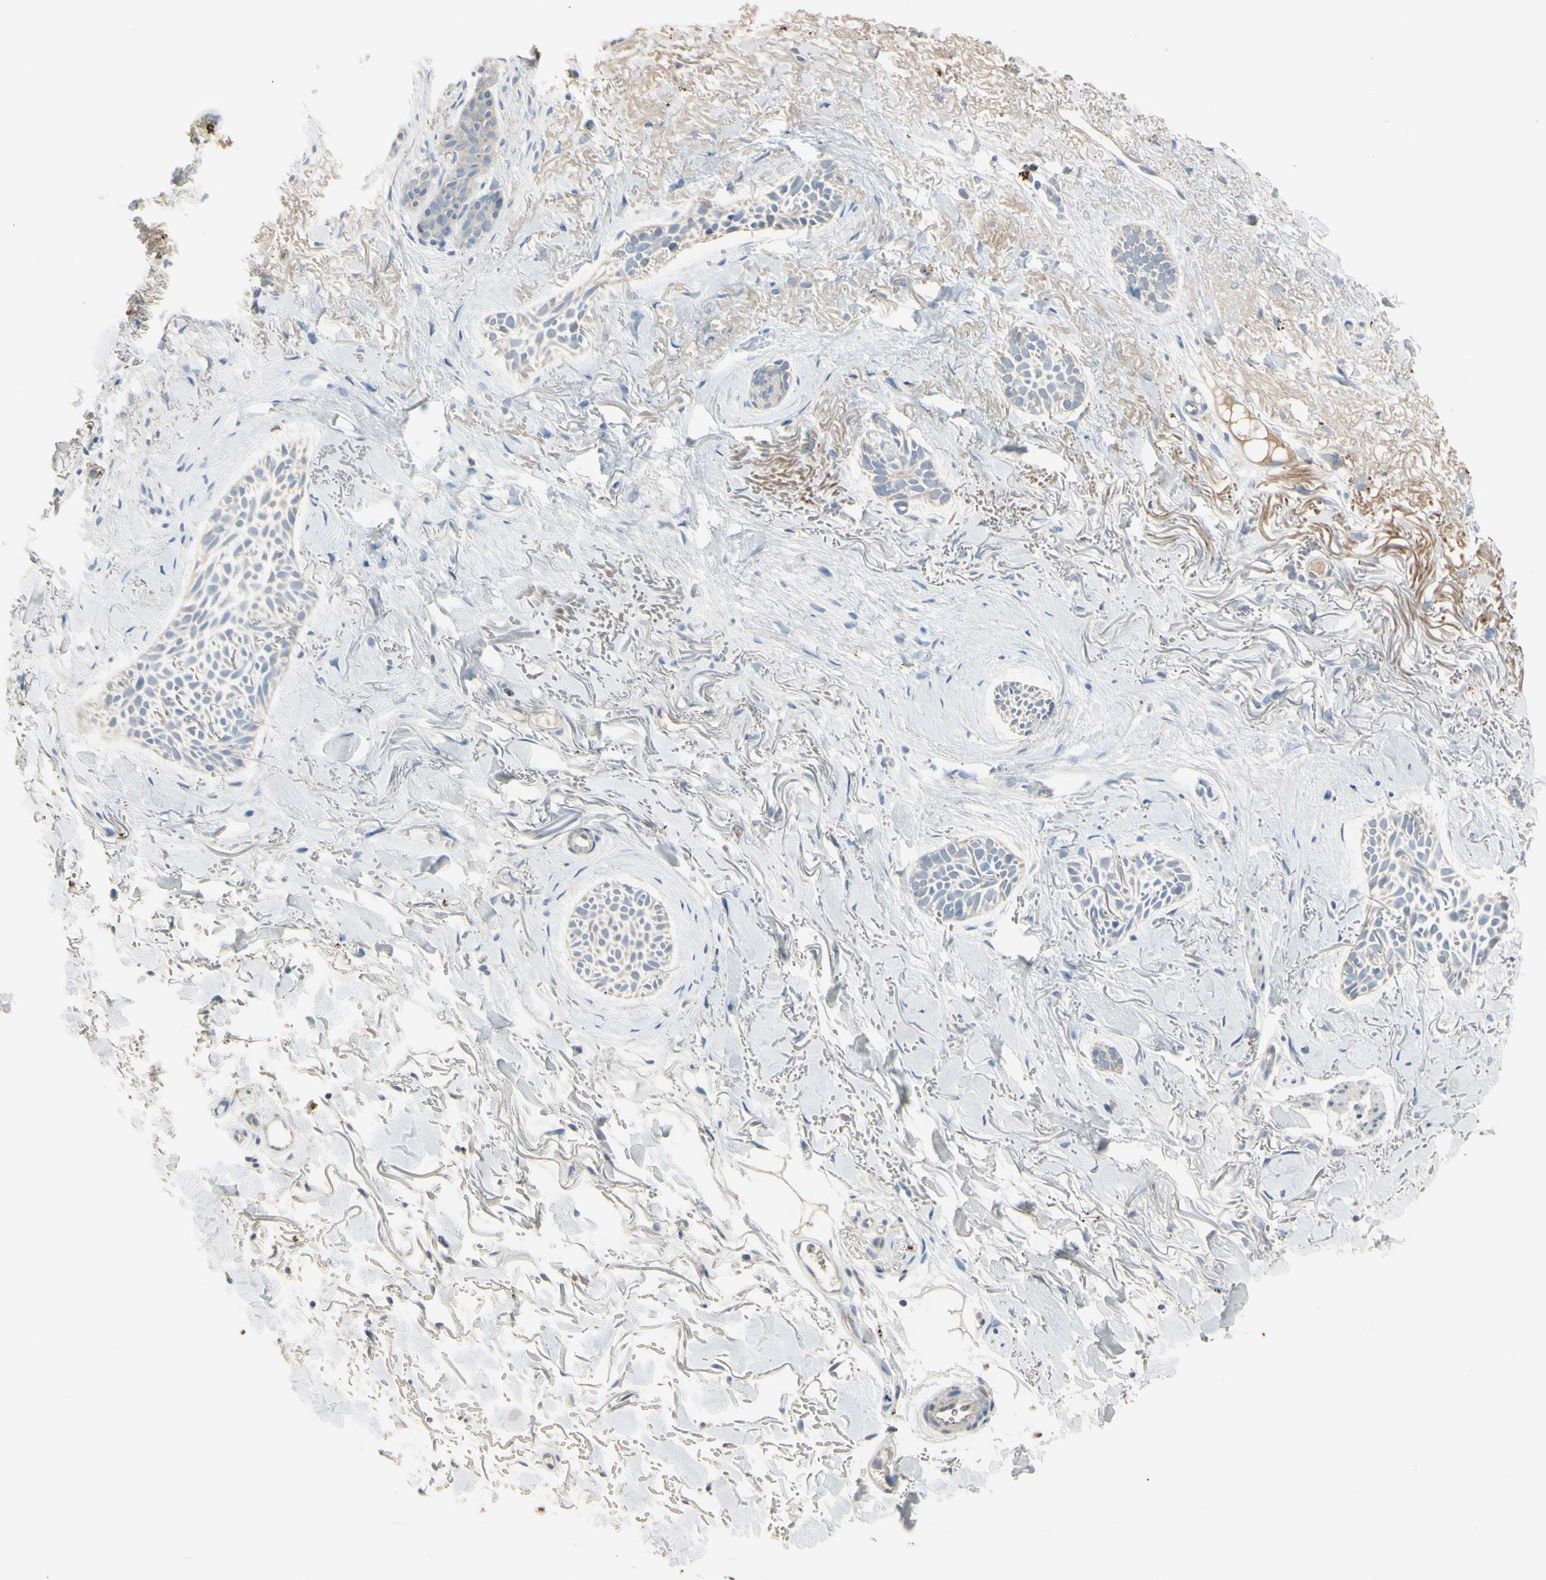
{"staining": {"intensity": "weak", "quantity": ">75%", "location": "cytoplasmic/membranous"}, "tissue": "skin cancer", "cell_type": "Tumor cells", "image_type": "cancer", "snomed": [{"axis": "morphology", "description": "Normal tissue, NOS"}, {"axis": "morphology", "description": "Basal cell carcinoma"}, {"axis": "topography", "description": "Skin"}], "caption": "This image demonstrates IHC staining of basal cell carcinoma (skin), with low weak cytoplasmic/membranous staining in approximately >75% of tumor cells.", "gene": "ANGPTL1", "patient": {"sex": "female", "age": 84}}